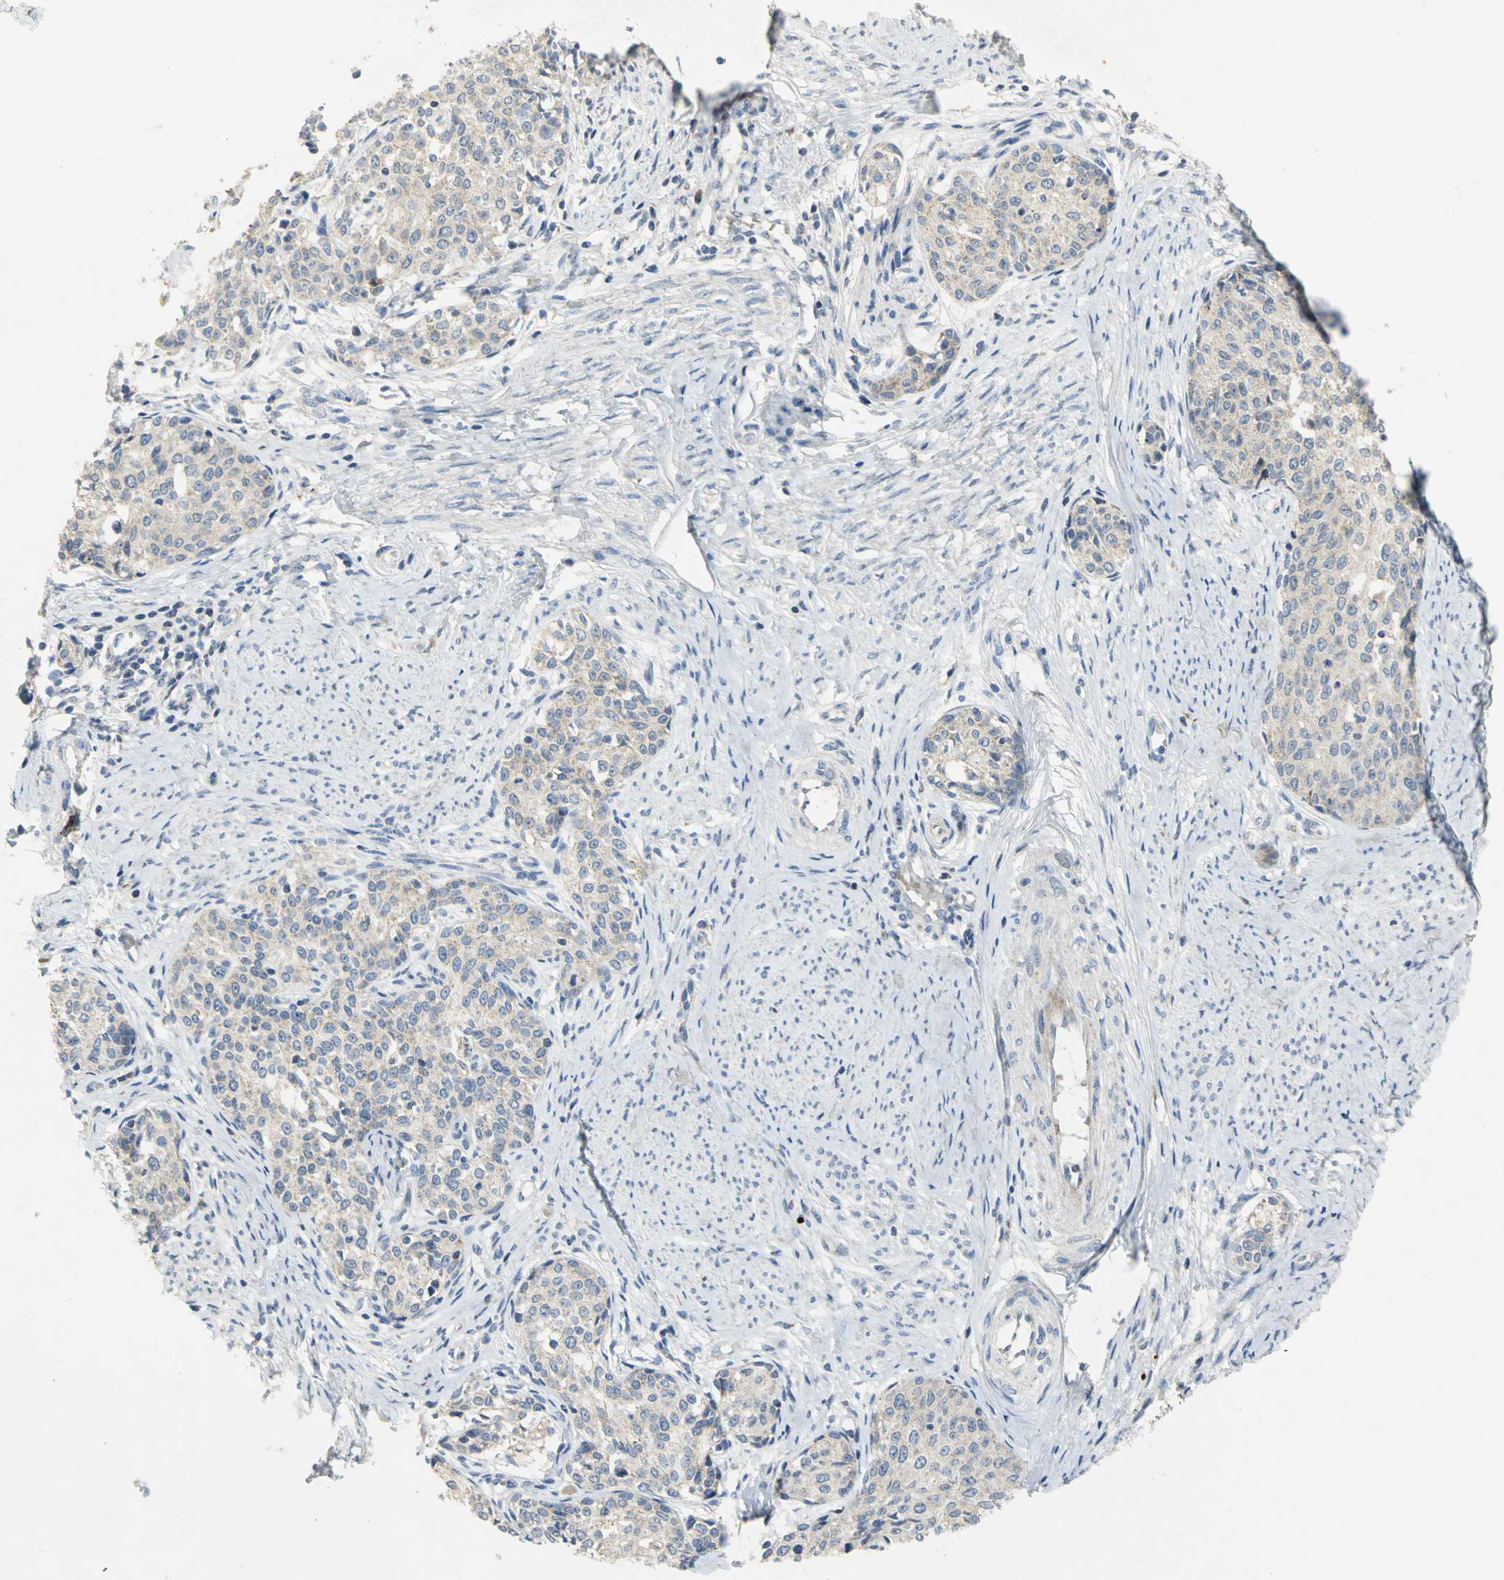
{"staining": {"intensity": "weak", "quantity": "25%-75%", "location": "cytoplasmic/membranous"}, "tissue": "cervical cancer", "cell_type": "Tumor cells", "image_type": "cancer", "snomed": [{"axis": "morphology", "description": "Squamous cell carcinoma, NOS"}, {"axis": "morphology", "description": "Adenocarcinoma, NOS"}, {"axis": "topography", "description": "Cervix"}], "caption": "Protein expression analysis of human cervical cancer reveals weak cytoplasmic/membranous staining in about 25%-75% of tumor cells. (brown staining indicates protein expression, while blue staining denotes nuclei).", "gene": "SPPL2B", "patient": {"sex": "female", "age": 52}}